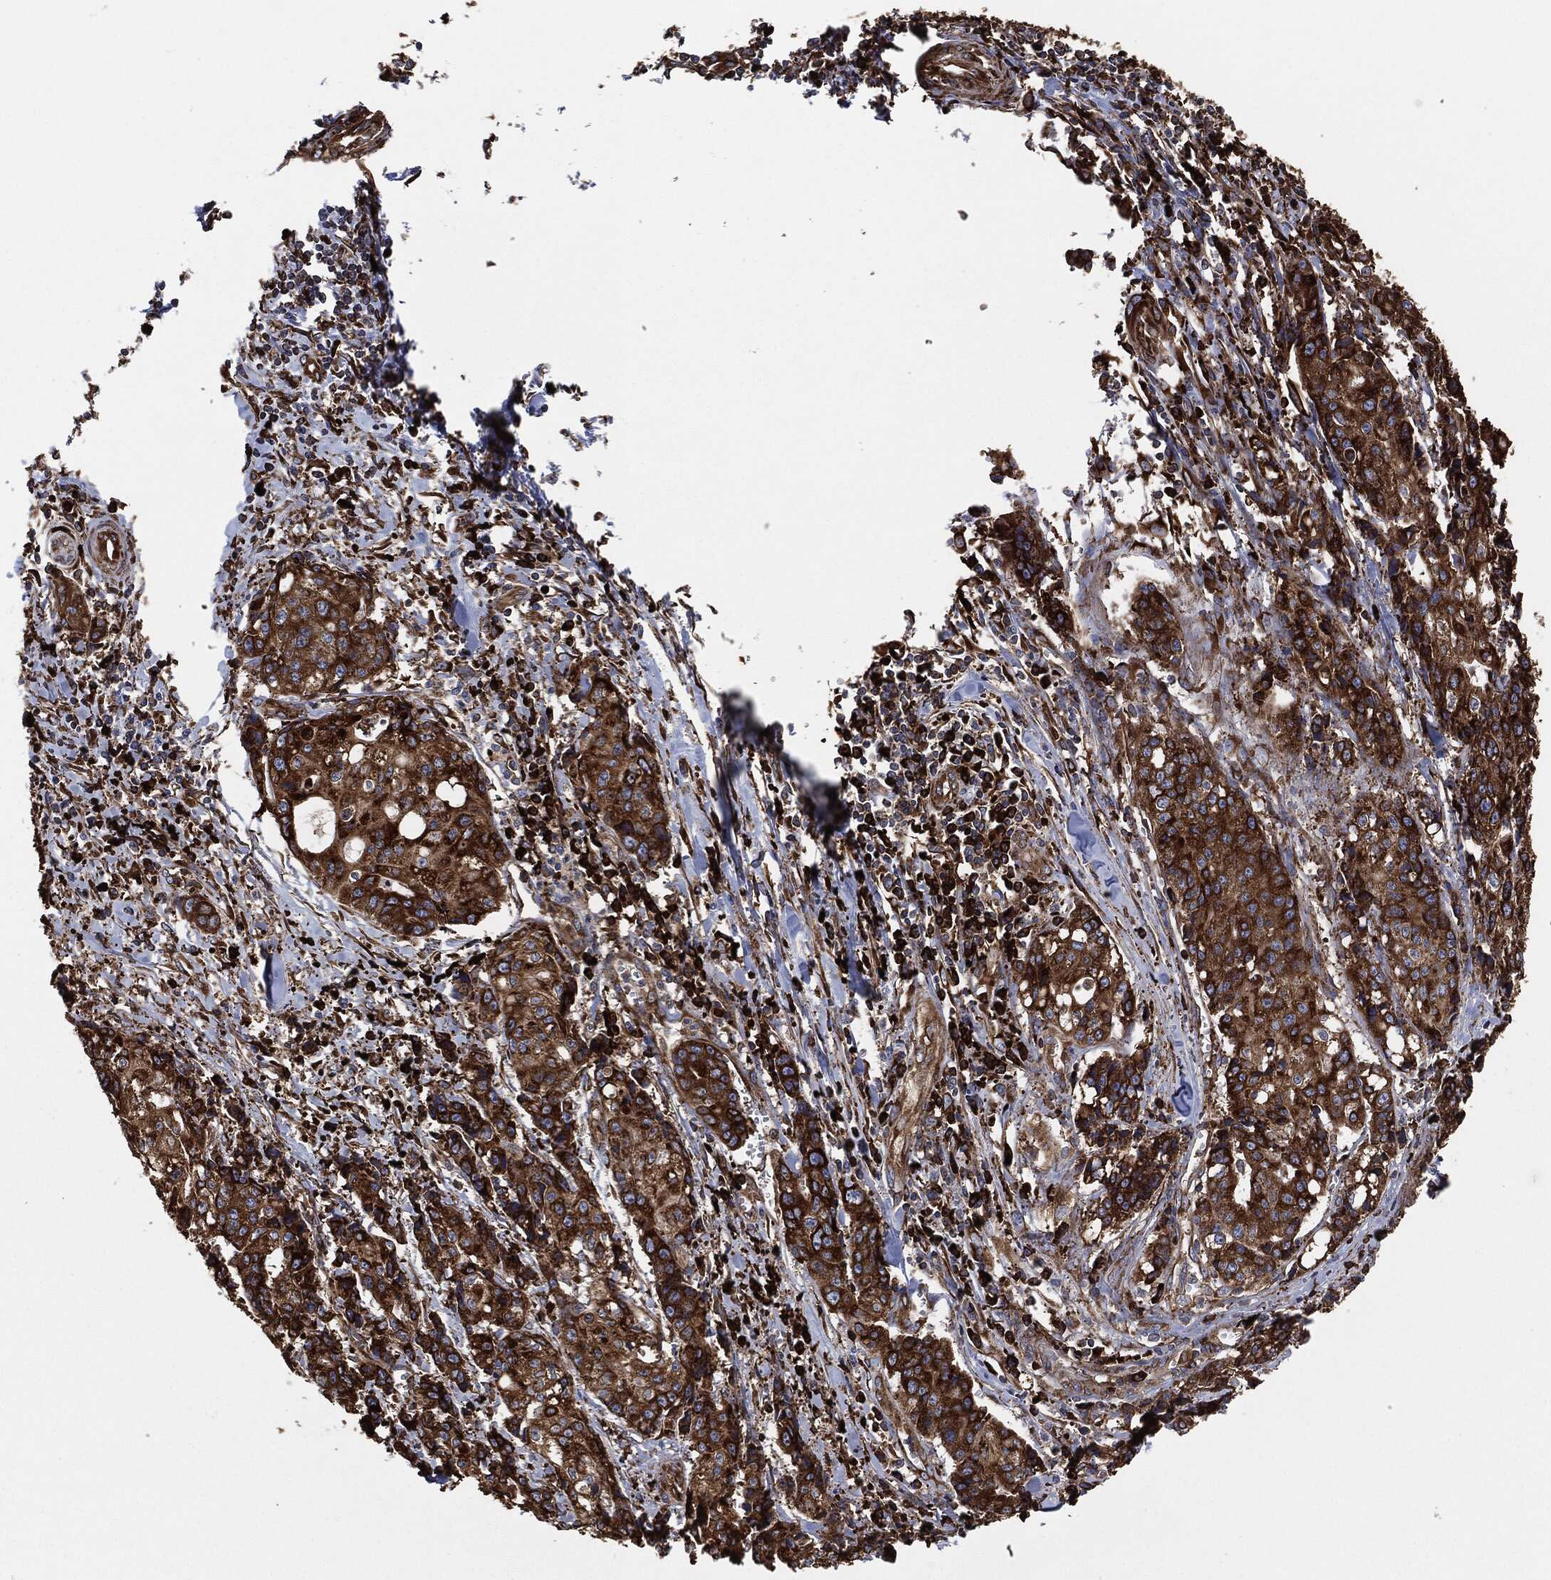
{"staining": {"intensity": "strong", "quantity": ">75%", "location": "cytoplasmic/membranous"}, "tissue": "pancreatic cancer", "cell_type": "Tumor cells", "image_type": "cancer", "snomed": [{"axis": "morphology", "description": "Adenocarcinoma, NOS"}, {"axis": "topography", "description": "Pancreas"}], "caption": "Immunohistochemistry (DAB) staining of human adenocarcinoma (pancreatic) displays strong cytoplasmic/membranous protein expression in about >75% of tumor cells.", "gene": "AMFR", "patient": {"sex": "male", "age": 64}}